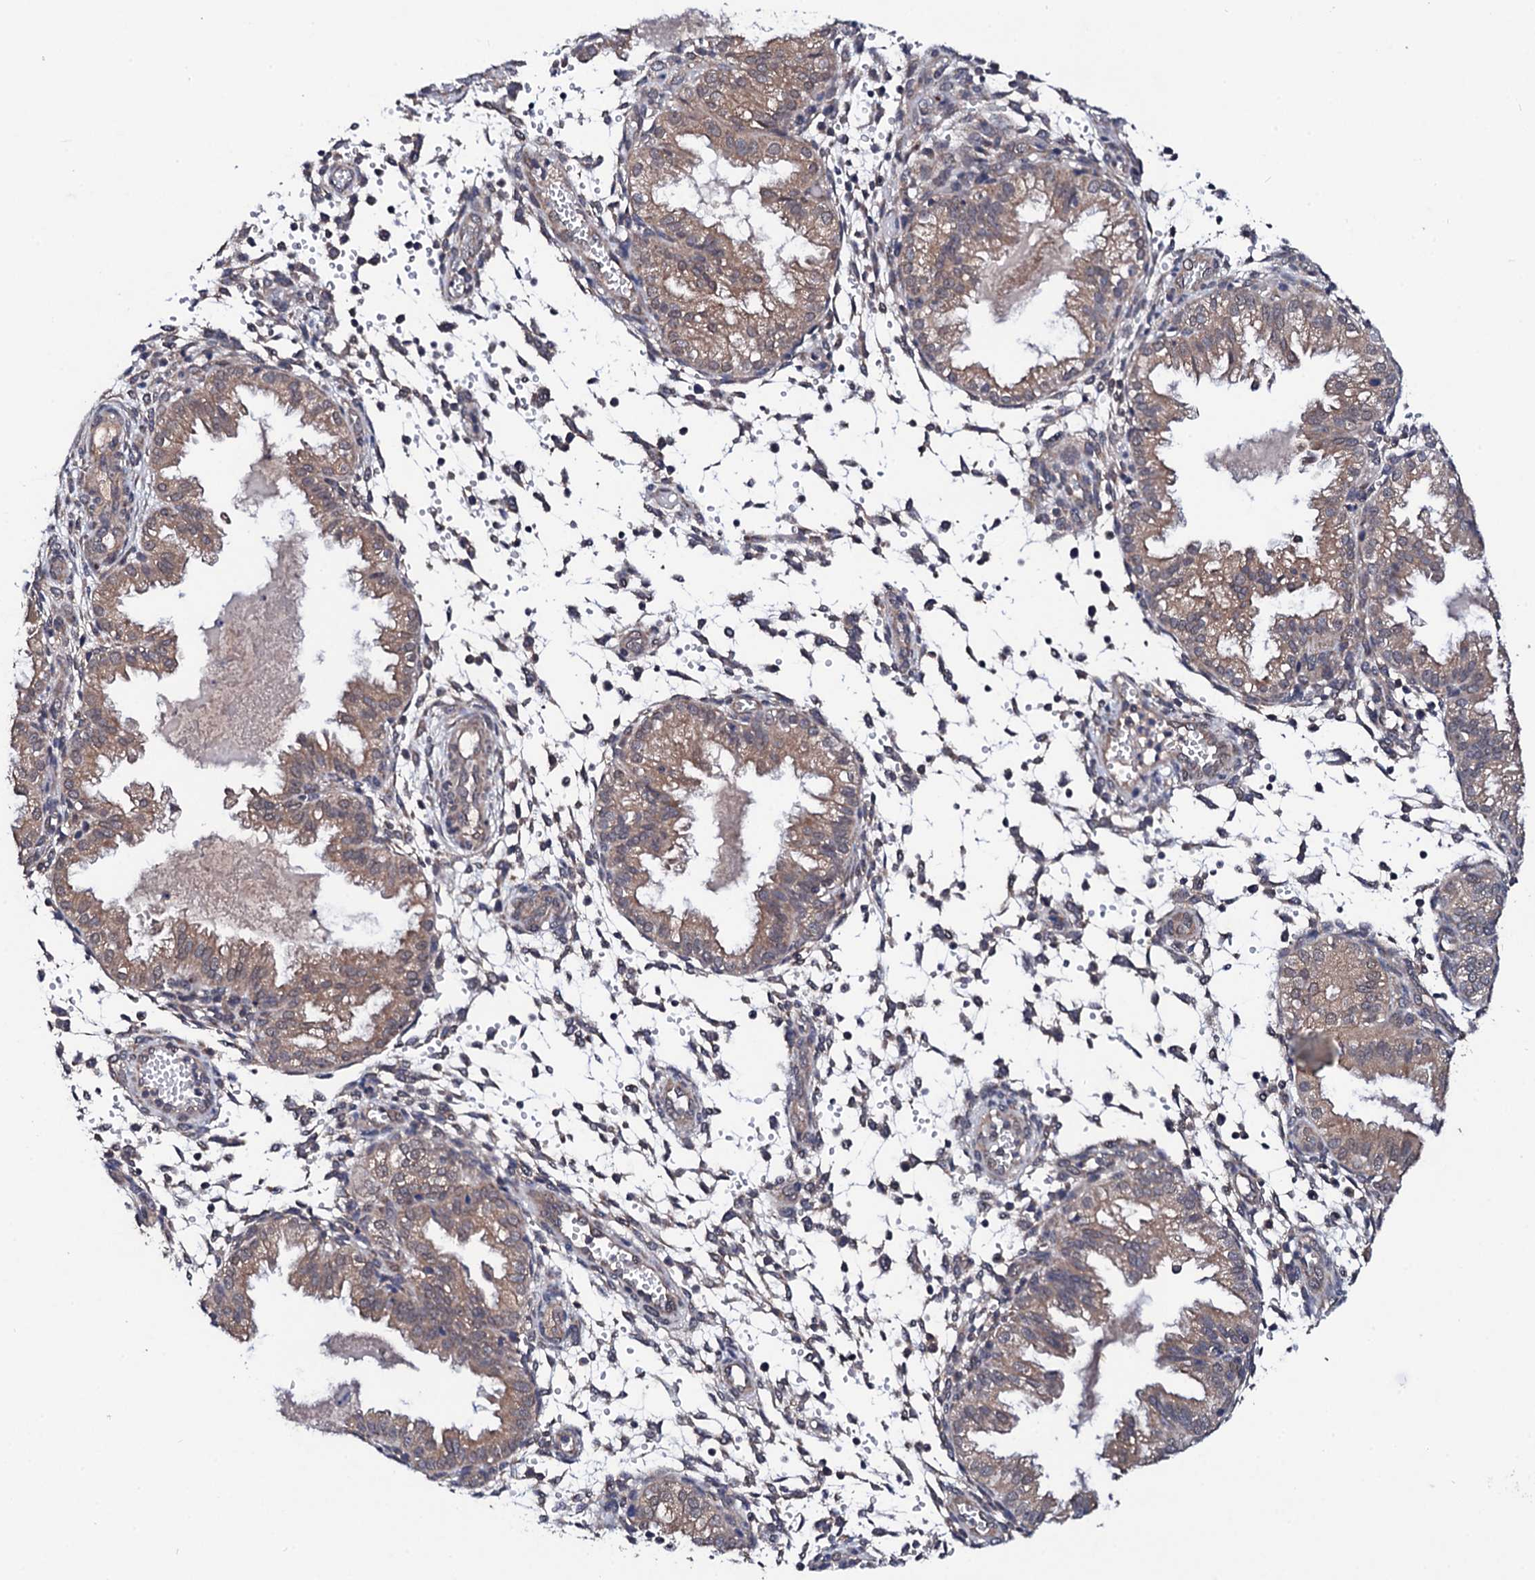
{"staining": {"intensity": "negative", "quantity": "none", "location": "none"}, "tissue": "endometrium", "cell_type": "Cells in endometrial stroma", "image_type": "normal", "snomed": [{"axis": "morphology", "description": "Normal tissue, NOS"}, {"axis": "topography", "description": "Endometrium"}], "caption": "The micrograph displays no staining of cells in endometrial stroma in benign endometrium.", "gene": "IP6K1", "patient": {"sex": "female", "age": 33}}